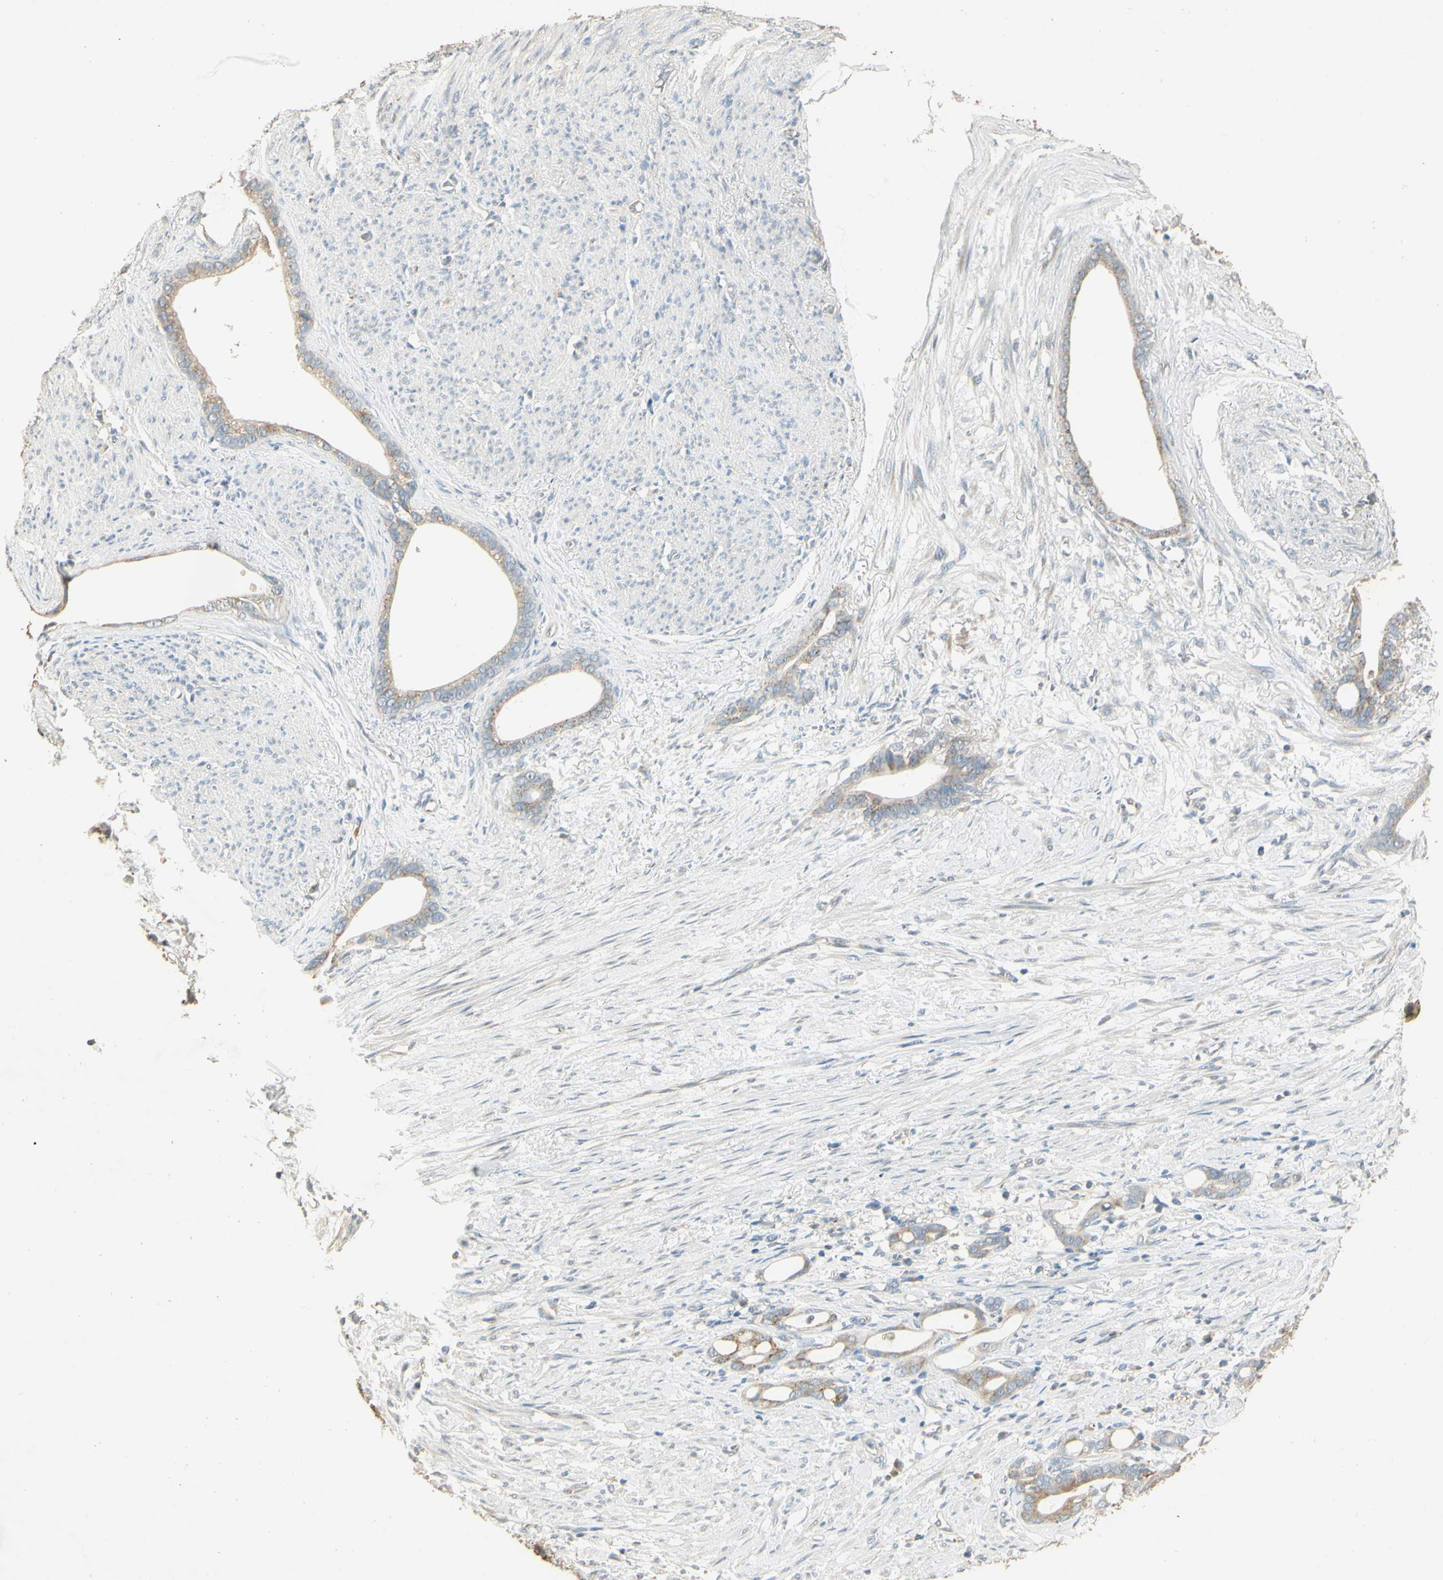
{"staining": {"intensity": "weak", "quantity": "25%-75%", "location": "cytoplasmic/membranous"}, "tissue": "stomach cancer", "cell_type": "Tumor cells", "image_type": "cancer", "snomed": [{"axis": "morphology", "description": "Adenocarcinoma, NOS"}, {"axis": "topography", "description": "Stomach"}], "caption": "Approximately 25%-75% of tumor cells in stomach cancer exhibit weak cytoplasmic/membranous protein positivity as visualized by brown immunohistochemical staining.", "gene": "UXS1", "patient": {"sex": "female", "age": 75}}